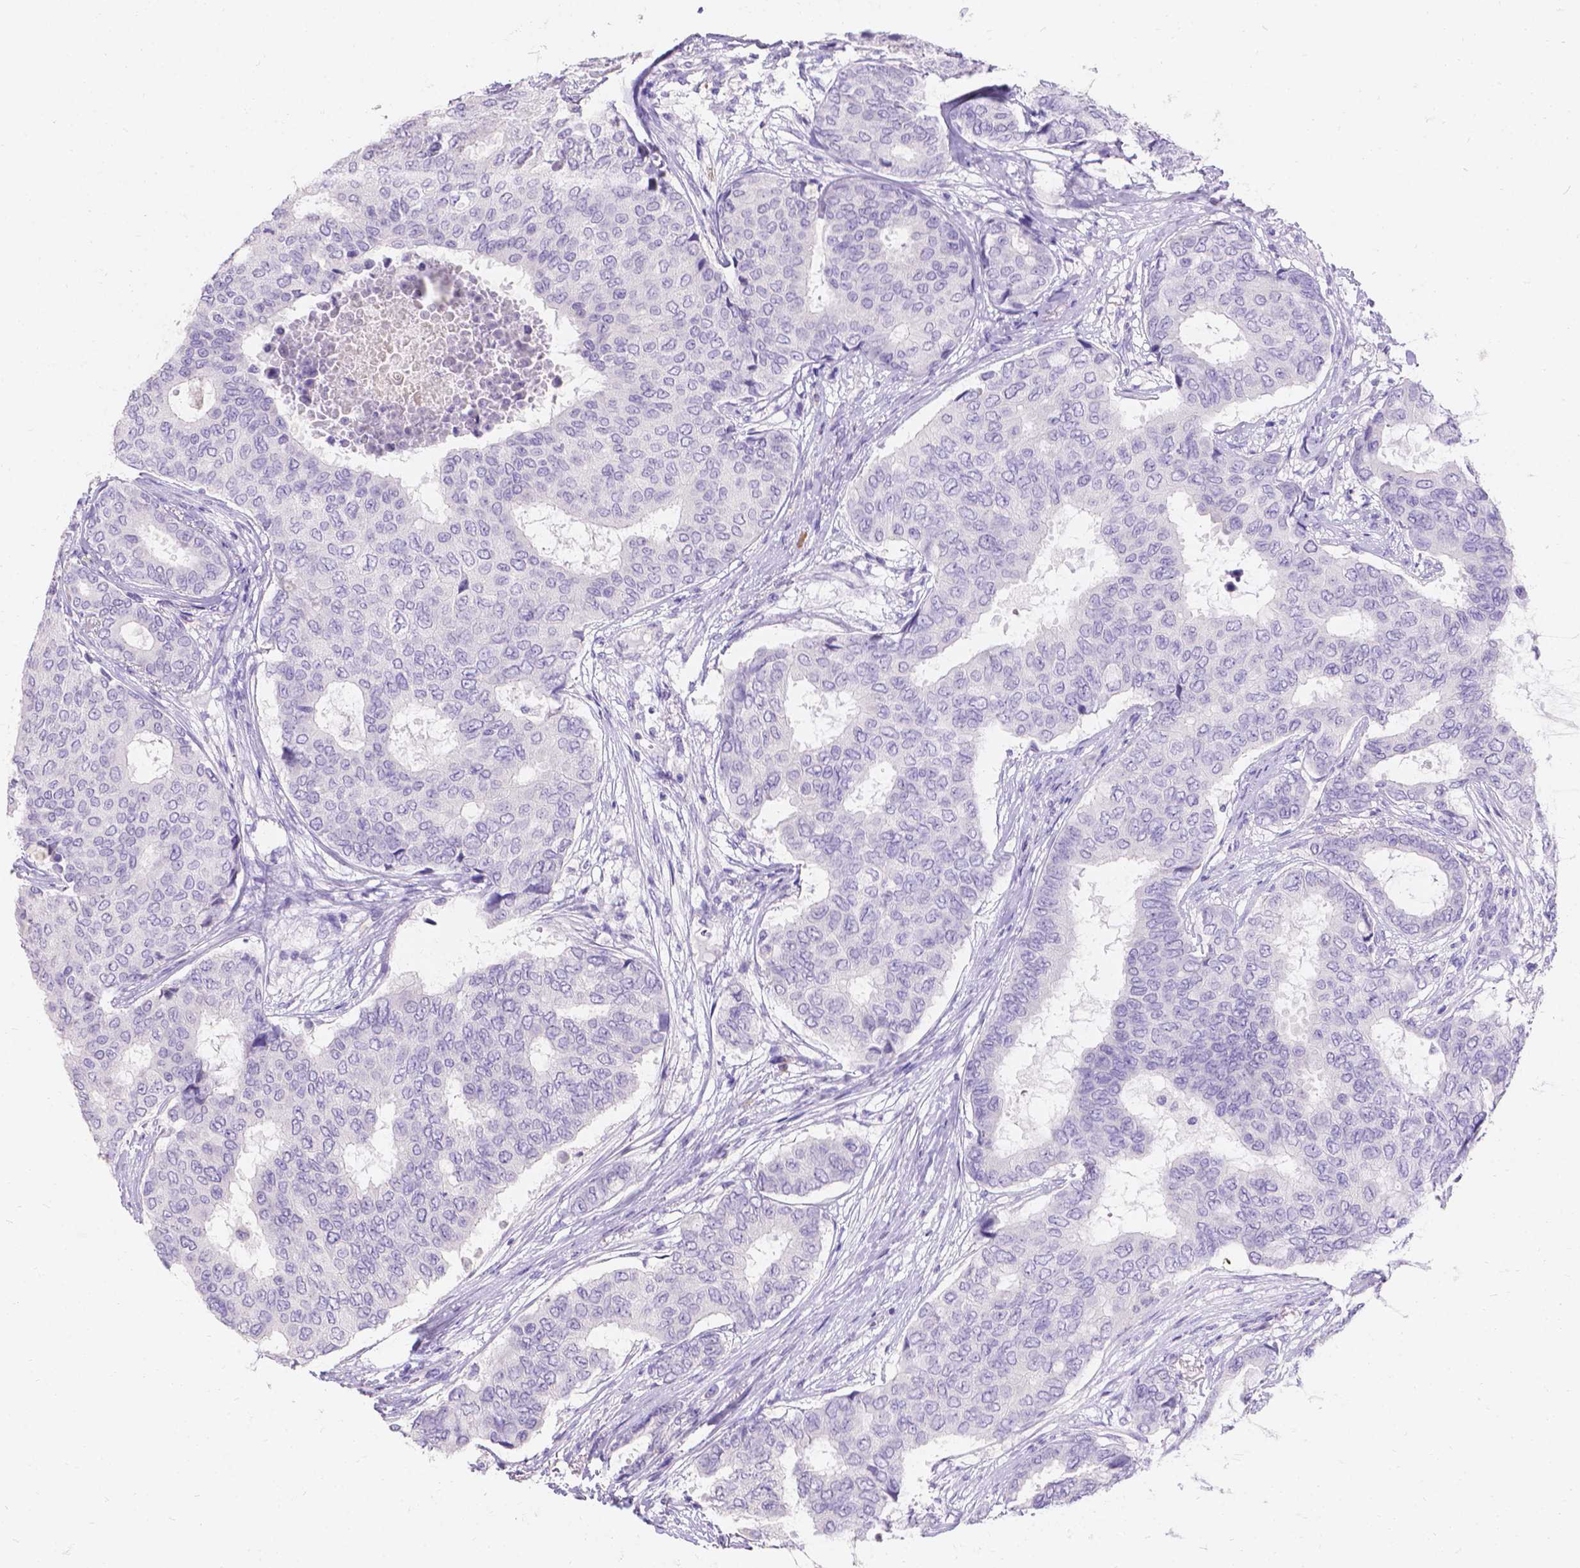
{"staining": {"intensity": "negative", "quantity": "none", "location": "none"}, "tissue": "breast cancer", "cell_type": "Tumor cells", "image_type": "cancer", "snomed": [{"axis": "morphology", "description": "Duct carcinoma"}, {"axis": "topography", "description": "Breast"}], "caption": "Image shows no significant protein expression in tumor cells of infiltrating ductal carcinoma (breast).", "gene": "GNRHR", "patient": {"sex": "female", "age": 75}}